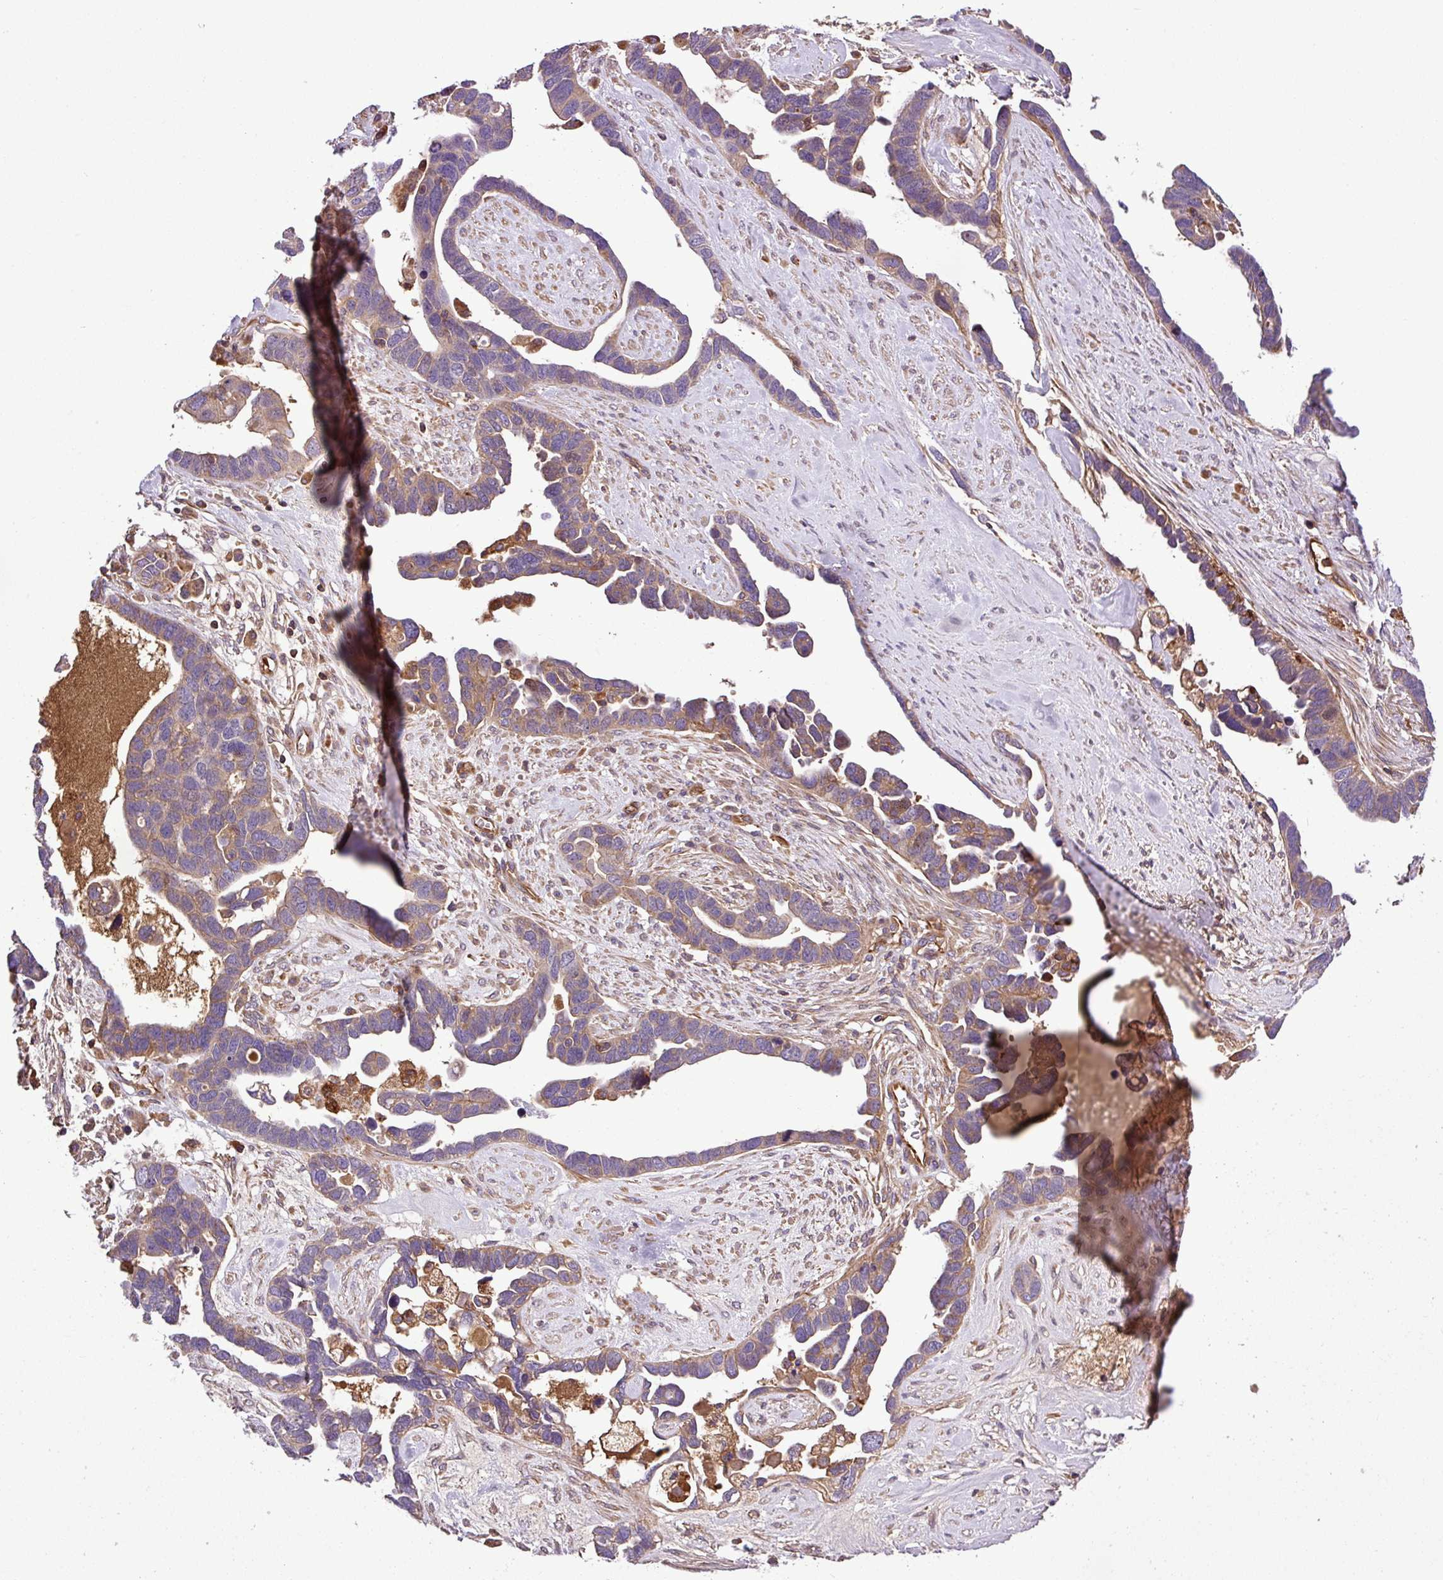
{"staining": {"intensity": "weak", "quantity": ">75%", "location": "cytoplasmic/membranous"}, "tissue": "ovarian cancer", "cell_type": "Tumor cells", "image_type": "cancer", "snomed": [{"axis": "morphology", "description": "Cystadenocarcinoma, serous, NOS"}, {"axis": "topography", "description": "Ovary"}], "caption": "High-magnification brightfield microscopy of ovarian serous cystadenocarcinoma stained with DAB (3,3'-diaminobenzidine) (brown) and counterstained with hematoxylin (blue). tumor cells exhibit weak cytoplasmic/membranous staining is appreciated in approximately>75% of cells. (DAB = brown stain, brightfield microscopy at high magnification).", "gene": "ZNF266", "patient": {"sex": "female", "age": 54}}